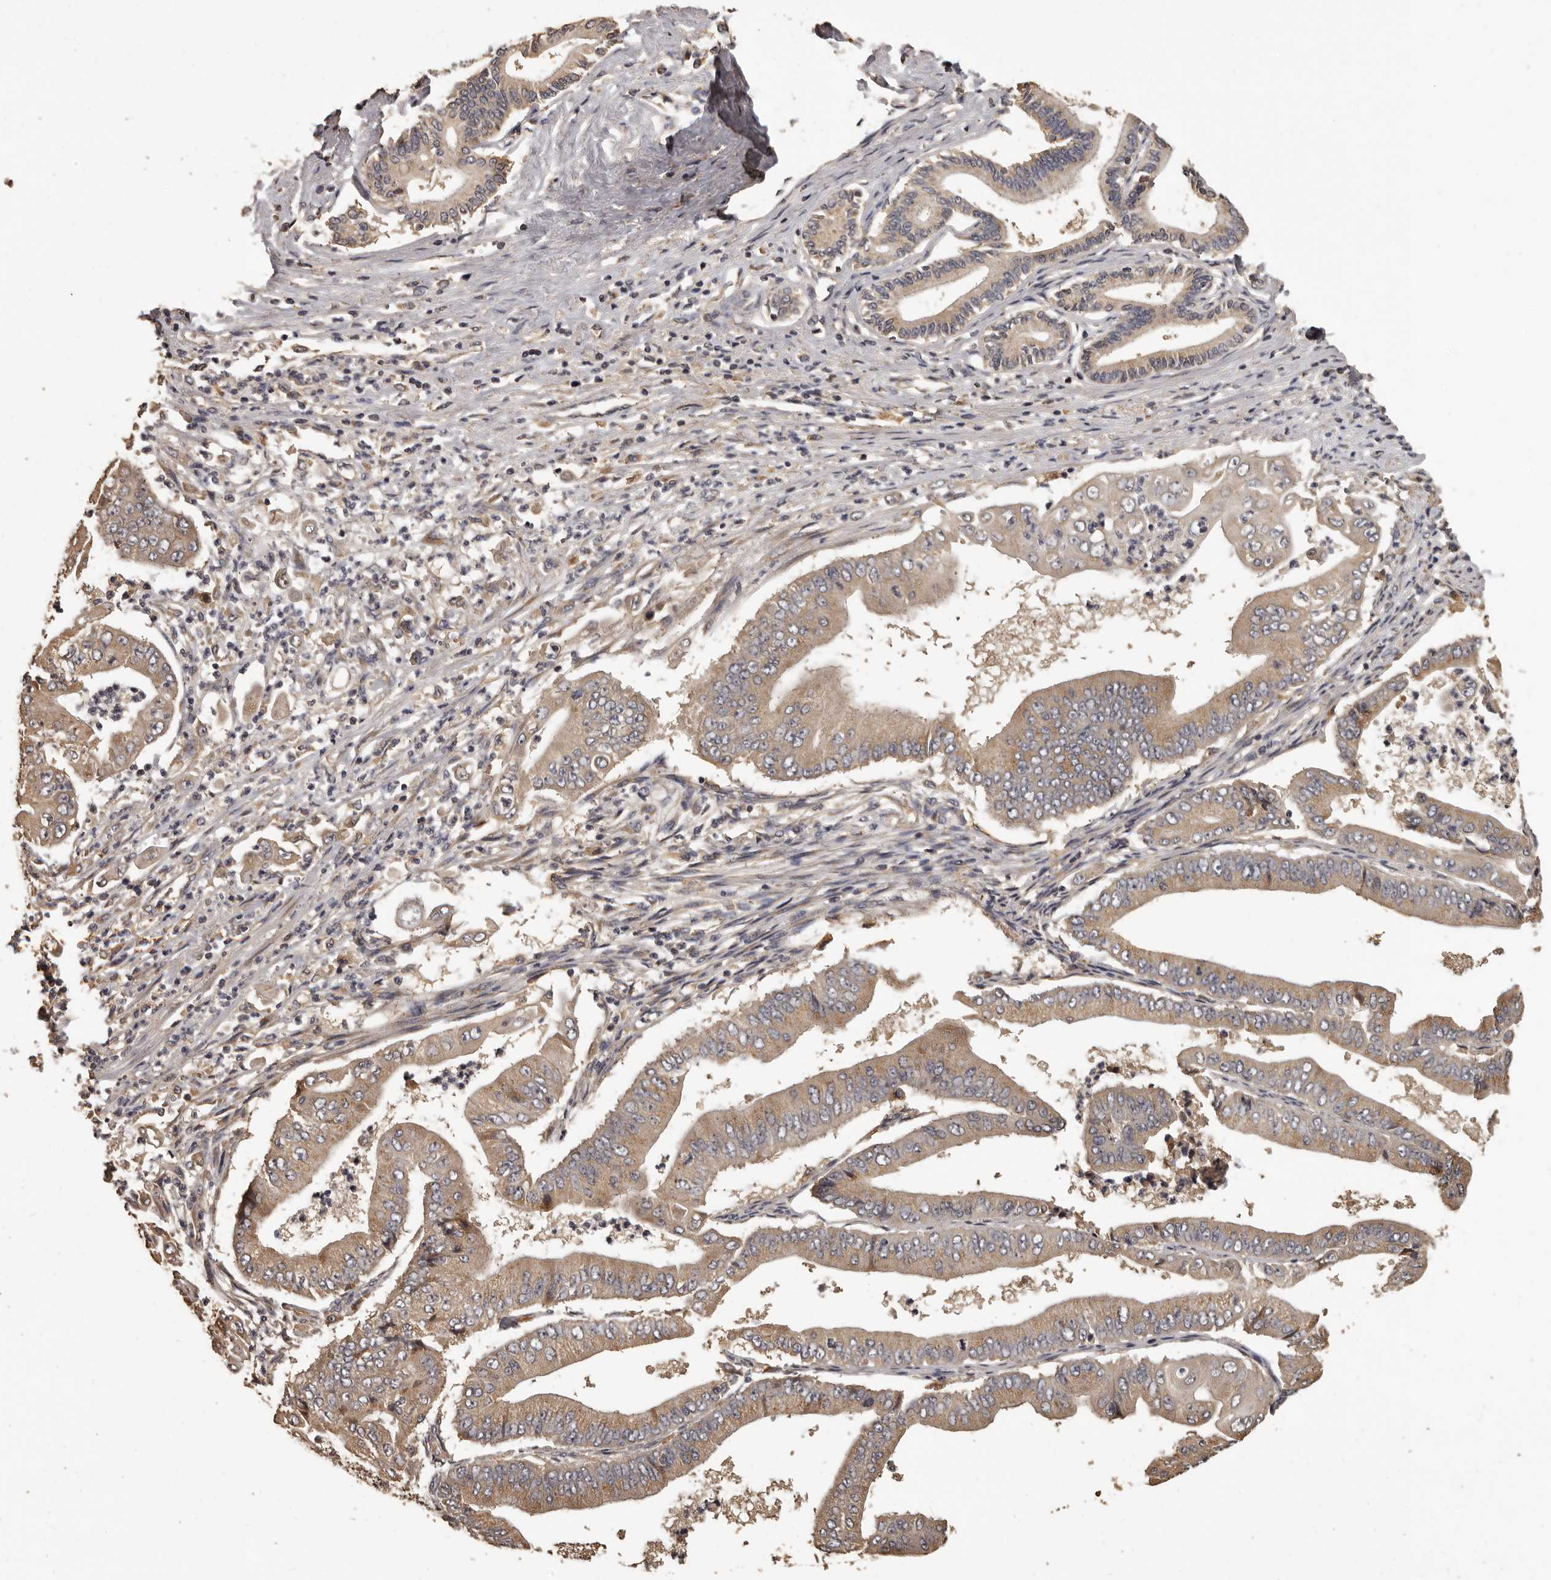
{"staining": {"intensity": "moderate", "quantity": ">75%", "location": "cytoplasmic/membranous"}, "tissue": "pancreatic cancer", "cell_type": "Tumor cells", "image_type": "cancer", "snomed": [{"axis": "morphology", "description": "Adenocarcinoma, NOS"}, {"axis": "topography", "description": "Pancreas"}], "caption": "This image demonstrates pancreatic adenocarcinoma stained with immunohistochemistry to label a protein in brown. The cytoplasmic/membranous of tumor cells show moderate positivity for the protein. Nuclei are counter-stained blue.", "gene": "MGAT5", "patient": {"sex": "female", "age": 77}}